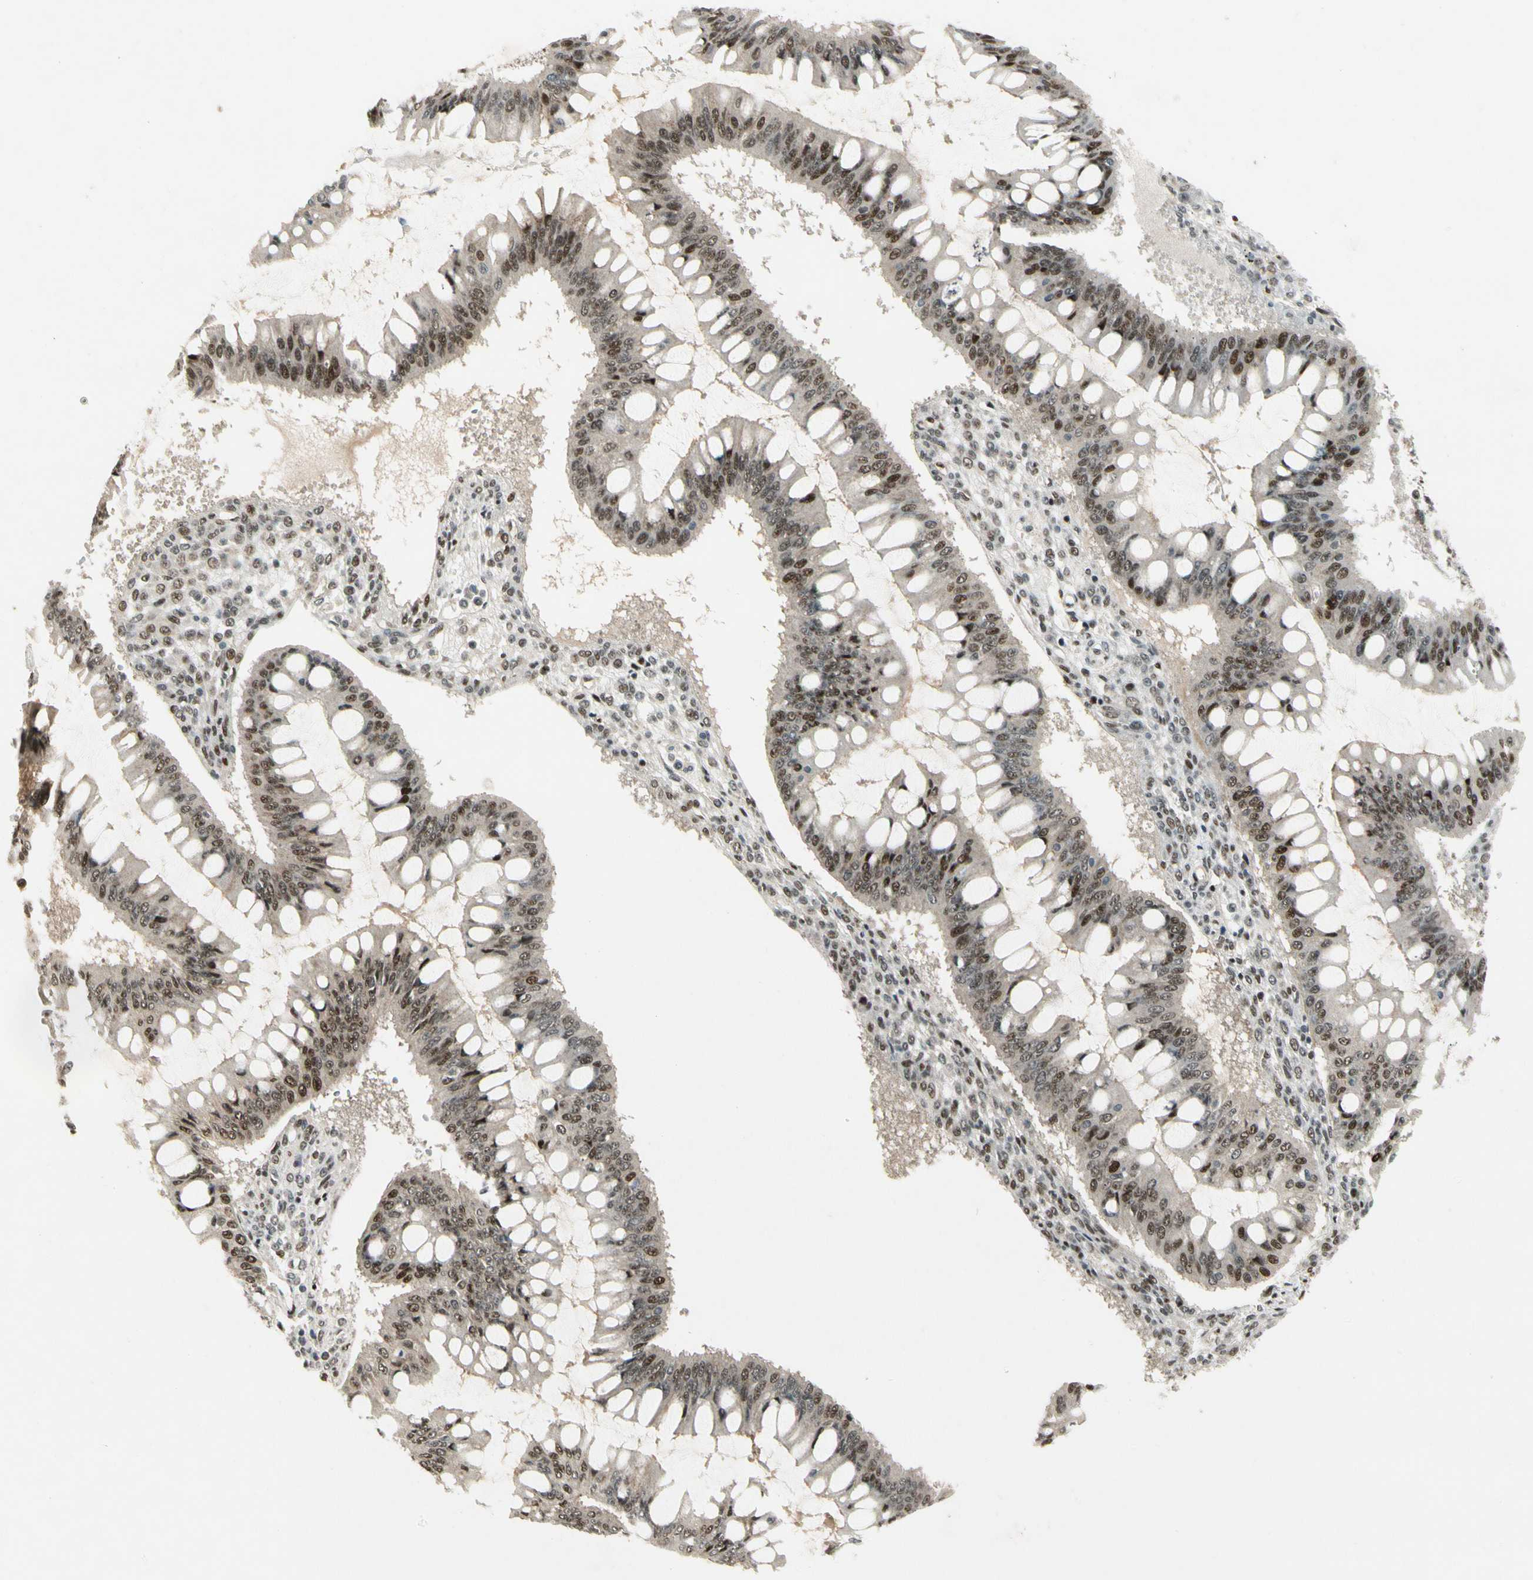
{"staining": {"intensity": "moderate", "quantity": "25%-75%", "location": "nuclear"}, "tissue": "ovarian cancer", "cell_type": "Tumor cells", "image_type": "cancer", "snomed": [{"axis": "morphology", "description": "Cystadenocarcinoma, mucinous, NOS"}, {"axis": "topography", "description": "Ovary"}], "caption": "DAB (3,3'-diaminobenzidine) immunohistochemical staining of human ovarian cancer (mucinous cystadenocarcinoma) demonstrates moderate nuclear protein positivity in approximately 25%-75% of tumor cells.", "gene": "CDK11A", "patient": {"sex": "female", "age": 73}}